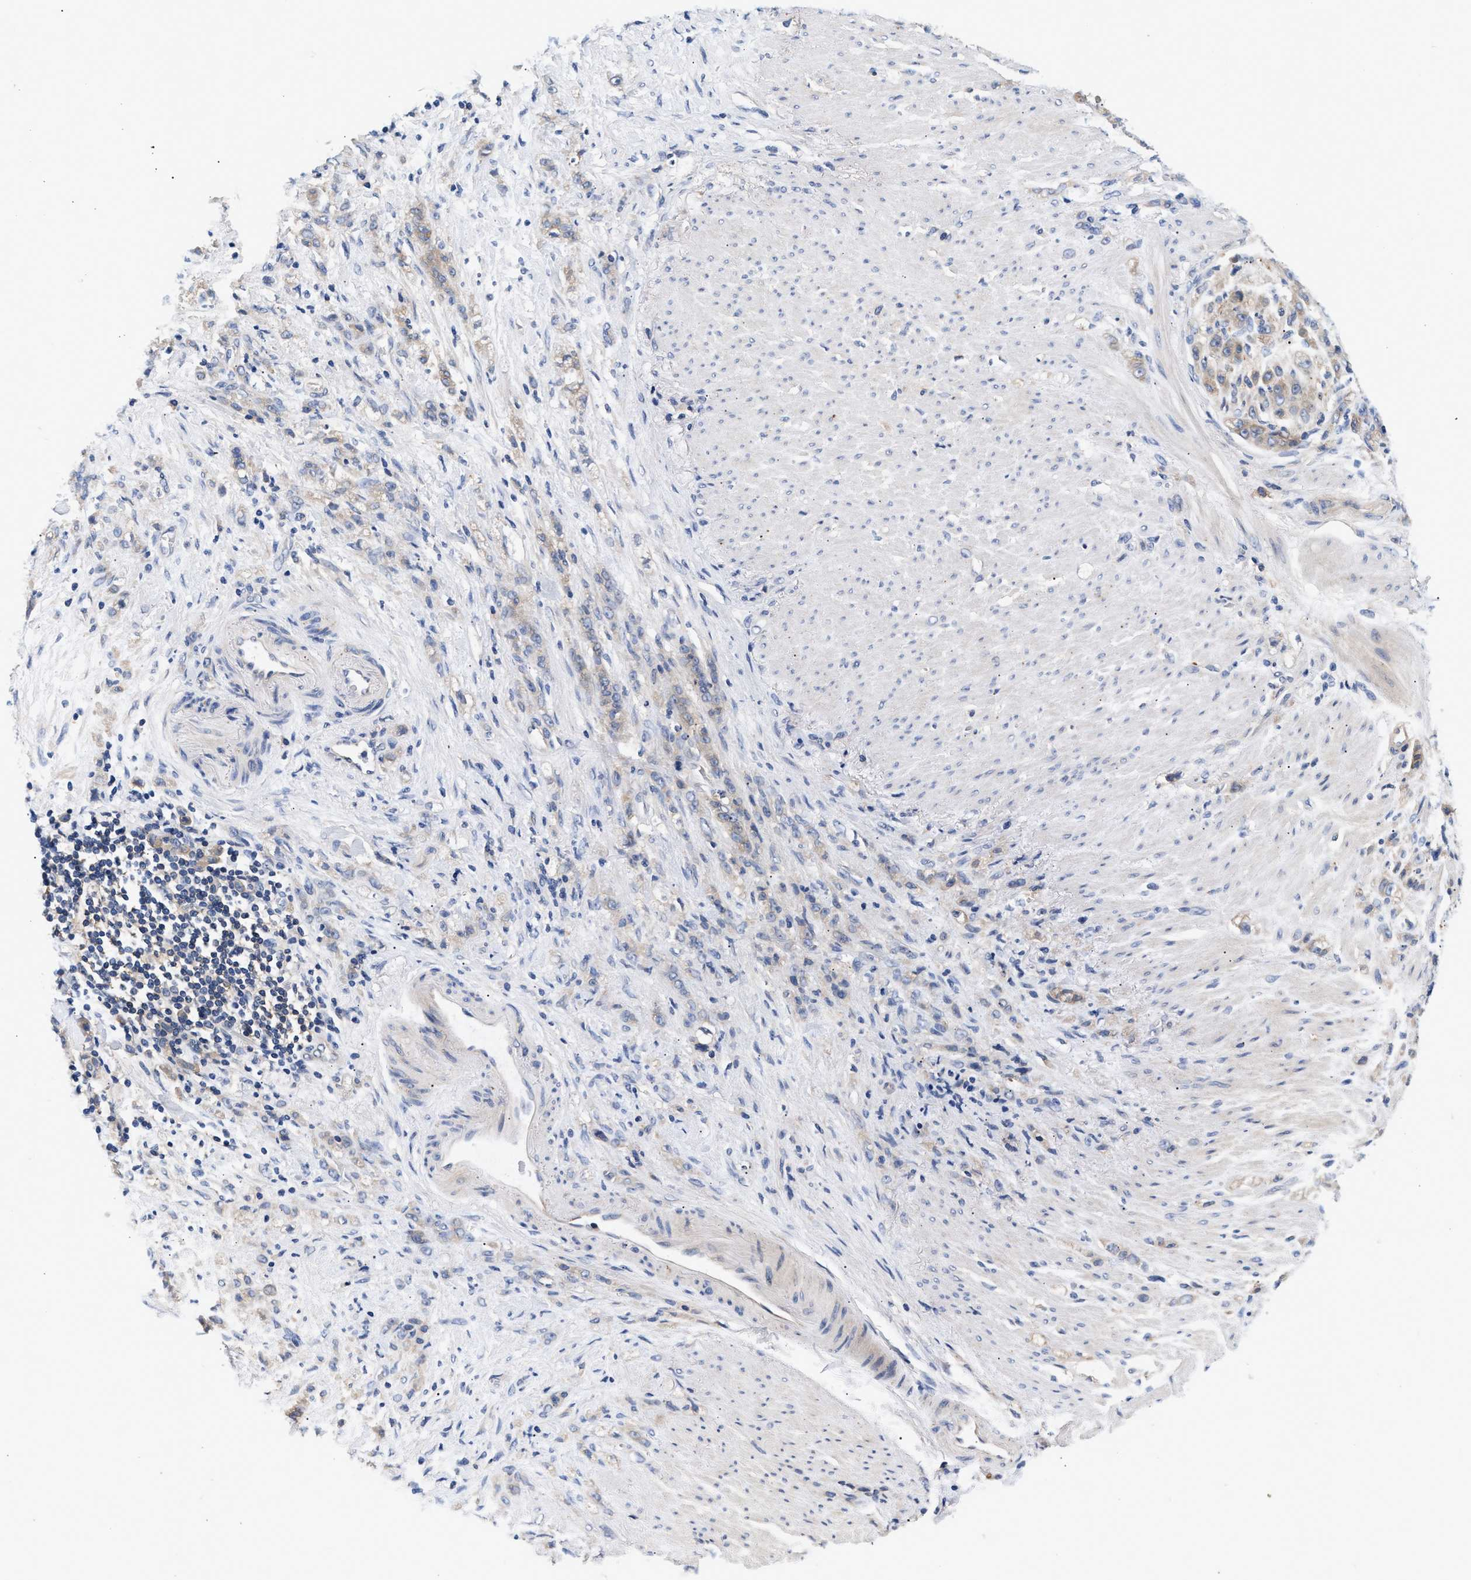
{"staining": {"intensity": "weak", "quantity": ">75%", "location": "cytoplasmic/membranous"}, "tissue": "stomach cancer", "cell_type": "Tumor cells", "image_type": "cancer", "snomed": [{"axis": "morphology", "description": "Adenocarcinoma, NOS"}, {"axis": "topography", "description": "Stomach"}], "caption": "A brown stain shows weak cytoplasmic/membranous staining of a protein in human adenocarcinoma (stomach) tumor cells.", "gene": "GNAI3", "patient": {"sex": "male", "age": 82}}